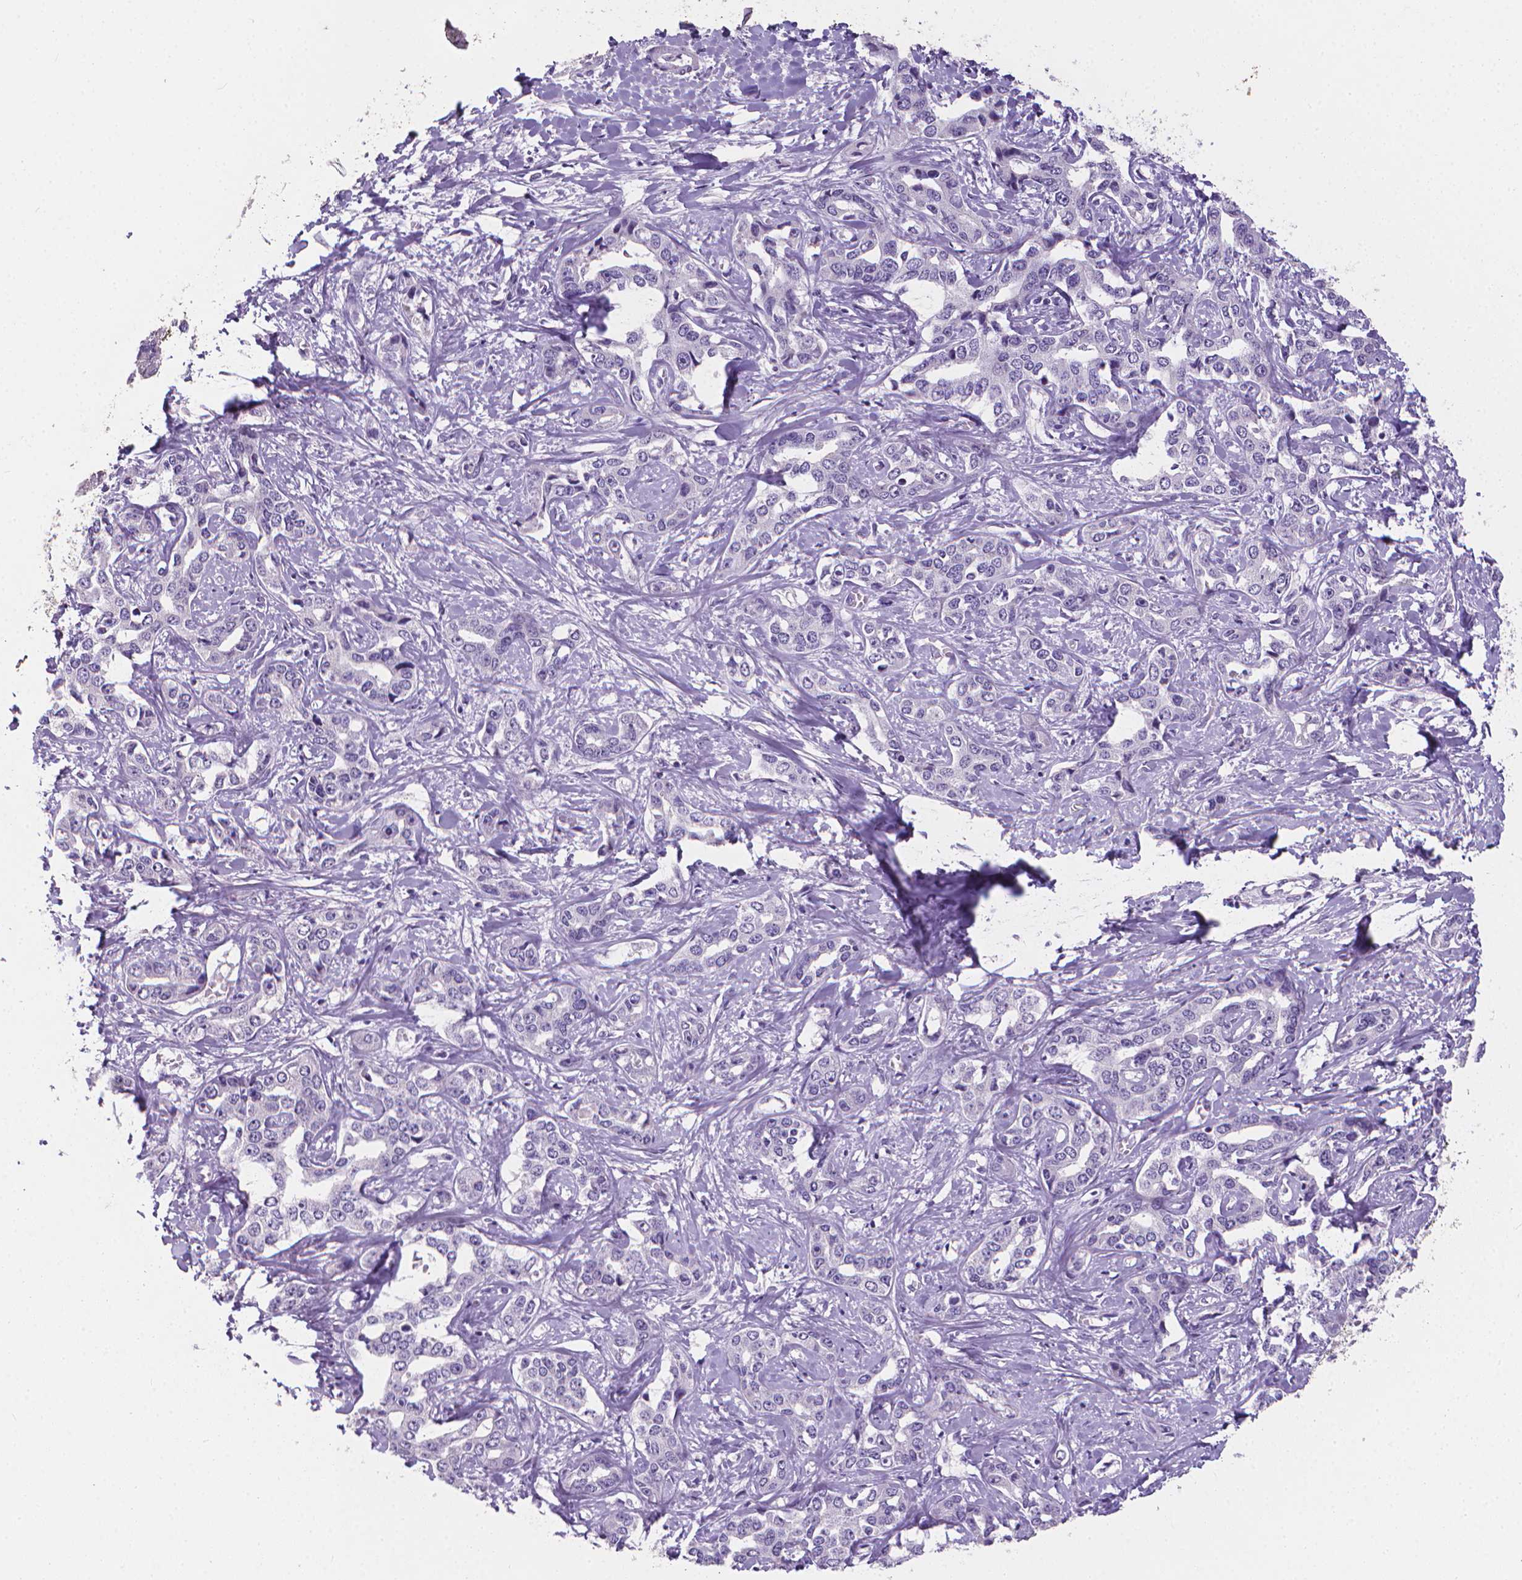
{"staining": {"intensity": "negative", "quantity": "none", "location": "none"}, "tissue": "liver cancer", "cell_type": "Tumor cells", "image_type": "cancer", "snomed": [{"axis": "morphology", "description": "Cholangiocarcinoma"}, {"axis": "topography", "description": "Liver"}], "caption": "Tumor cells are negative for brown protein staining in liver cancer (cholangiocarcinoma).", "gene": "XPNPEP2", "patient": {"sex": "male", "age": 59}}